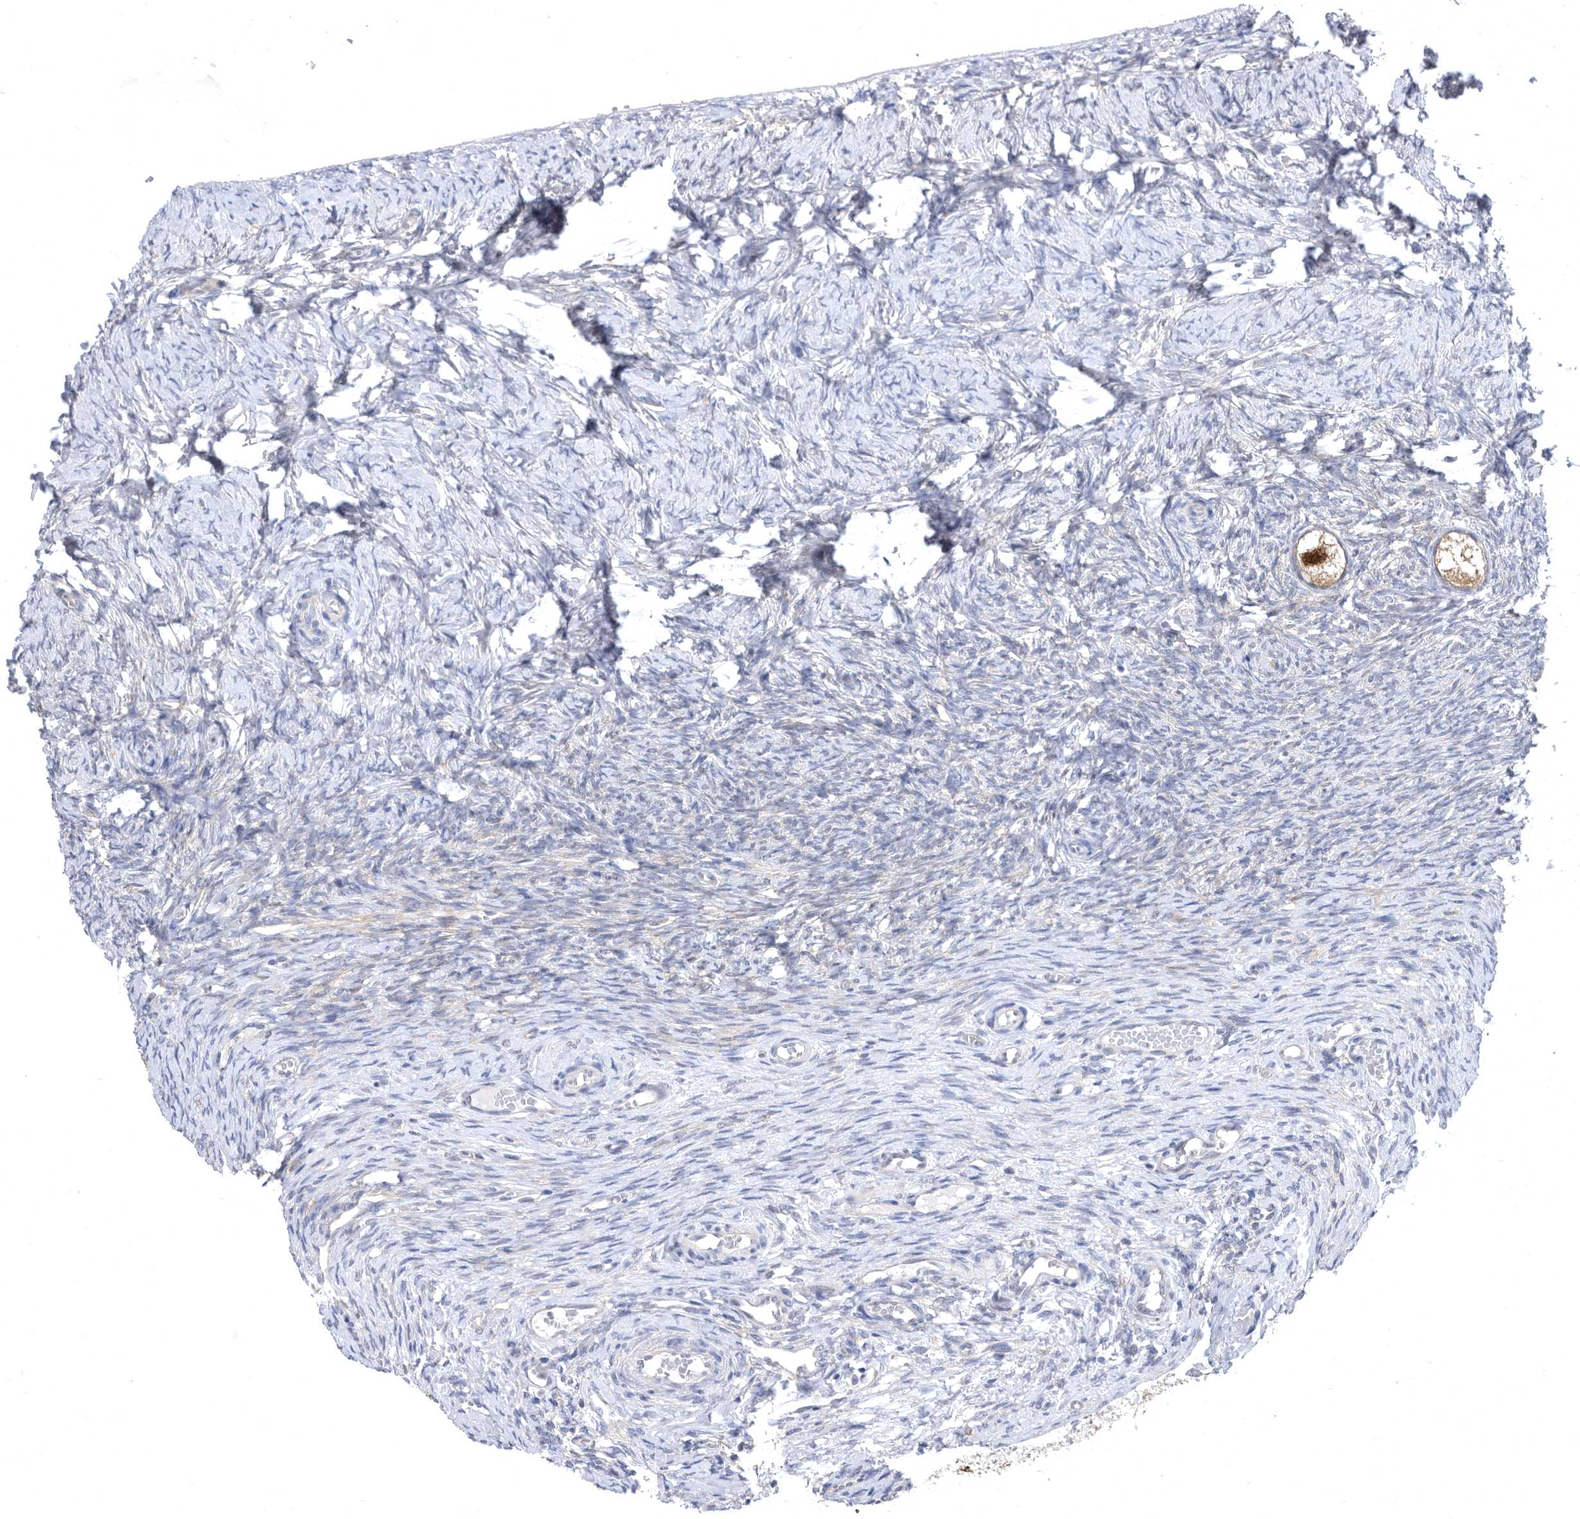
{"staining": {"intensity": "moderate", "quantity": ">75%", "location": "cytoplasmic/membranous"}, "tissue": "ovary", "cell_type": "Follicle cells", "image_type": "normal", "snomed": [{"axis": "morphology", "description": "Adenocarcinoma, NOS"}, {"axis": "topography", "description": "Endometrium"}], "caption": "A brown stain highlights moderate cytoplasmic/membranous expression of a protein in follicle cells of unremarkable ovary. (IHC, brightfield microscopy, high magnification).", "gene": "CCT4", "patient": {"sex": "female", "age": 32}}